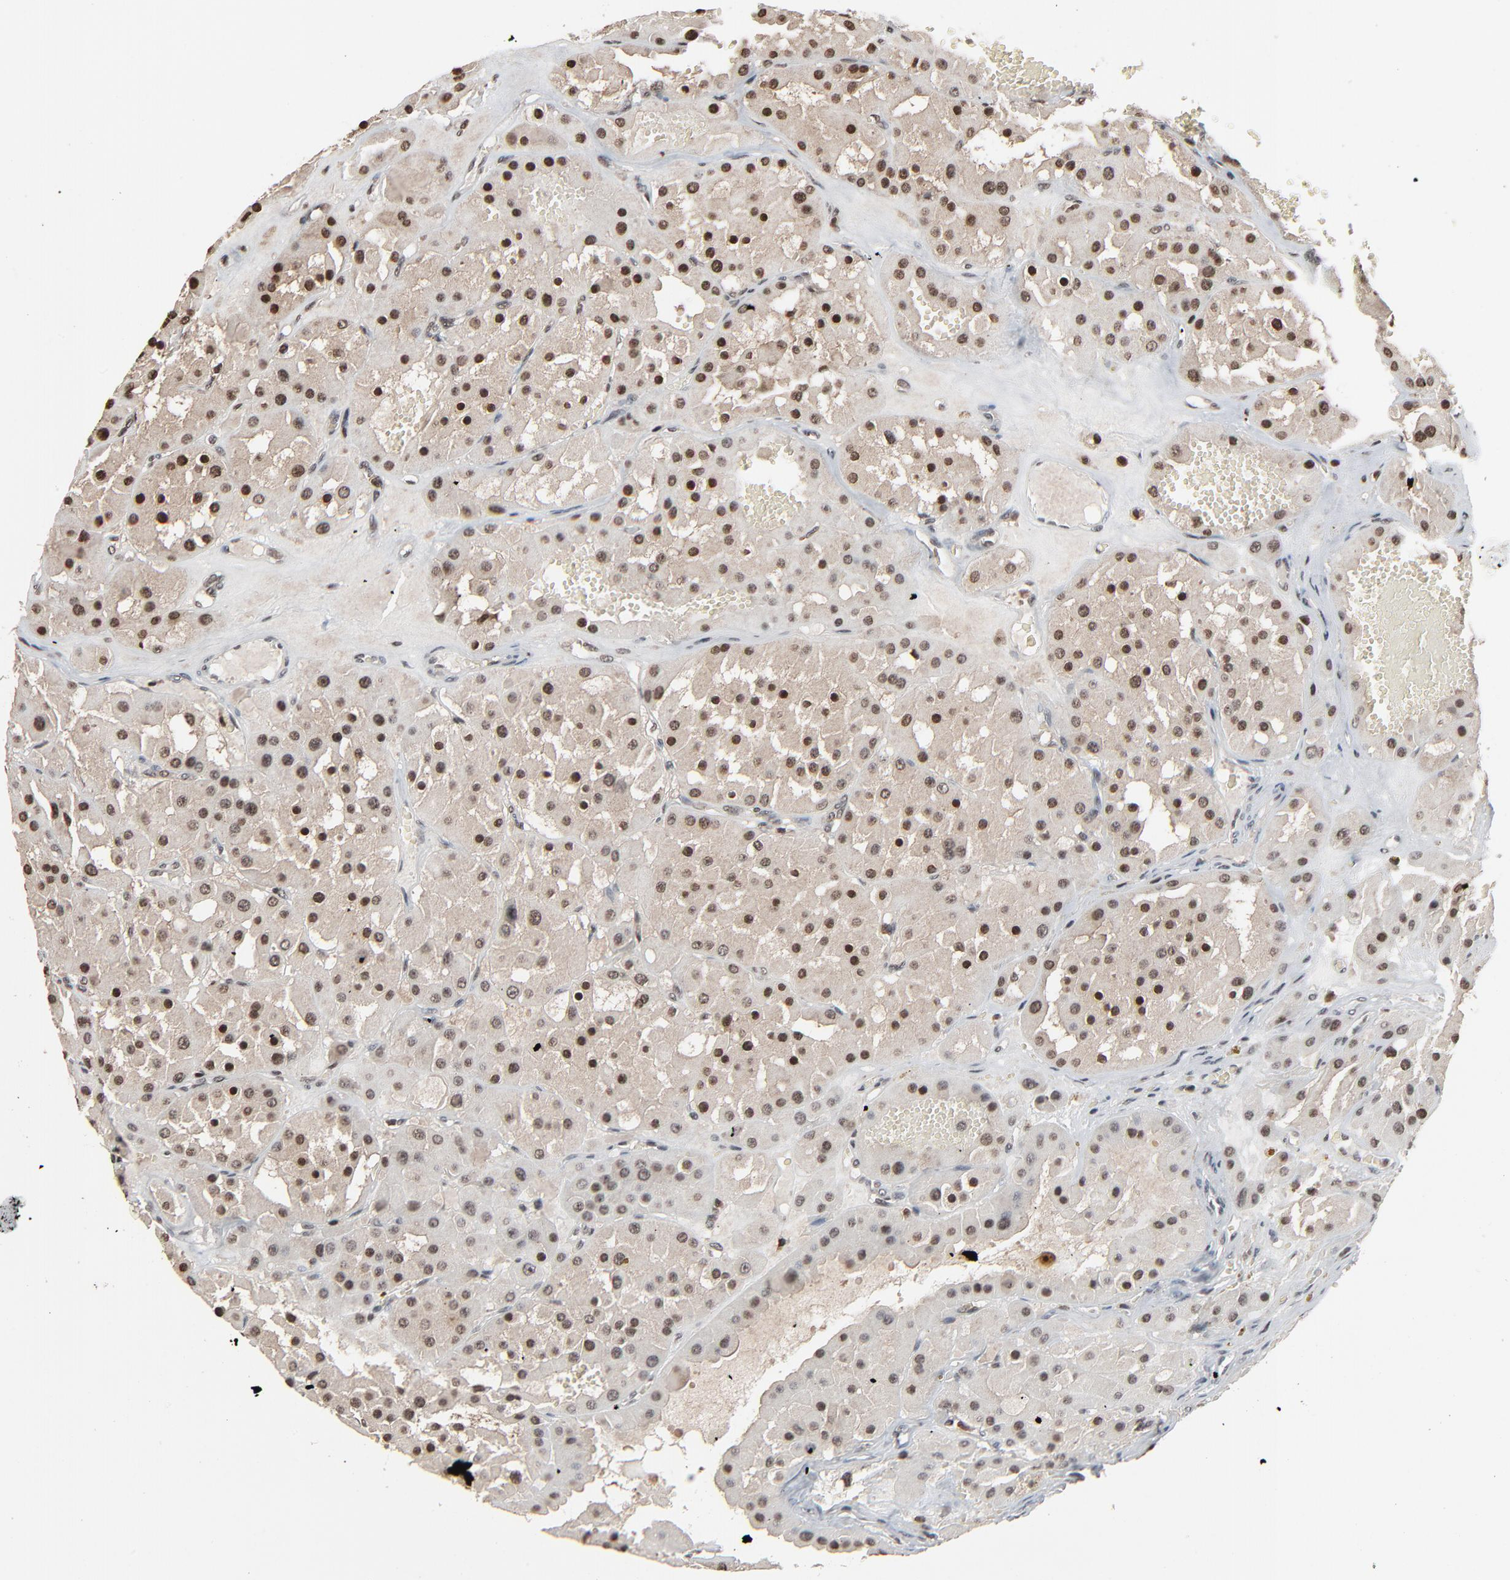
{"staining": {"intensity": "moderate", "quantity": ">75%", "location": "nuclear"}, "tissue": "renal cancer", "cell_type": "Tumor cells", "image_type": "cancer", "snomed": [{"axis": "morphology", "description": "Adenocarcinoma, uncertain malignant potential"}, {"axis": "topography", "description": "Kidney"}], "caption": "Renal cancer (adenocarcinoma,  uncertain malignant potential) stained with a brown dye reveals moderate nuclear positive staining in about >75% of tumor cells.", "gene": "RPS6KA3", "patient": {"sex": "male", "age": 63}}